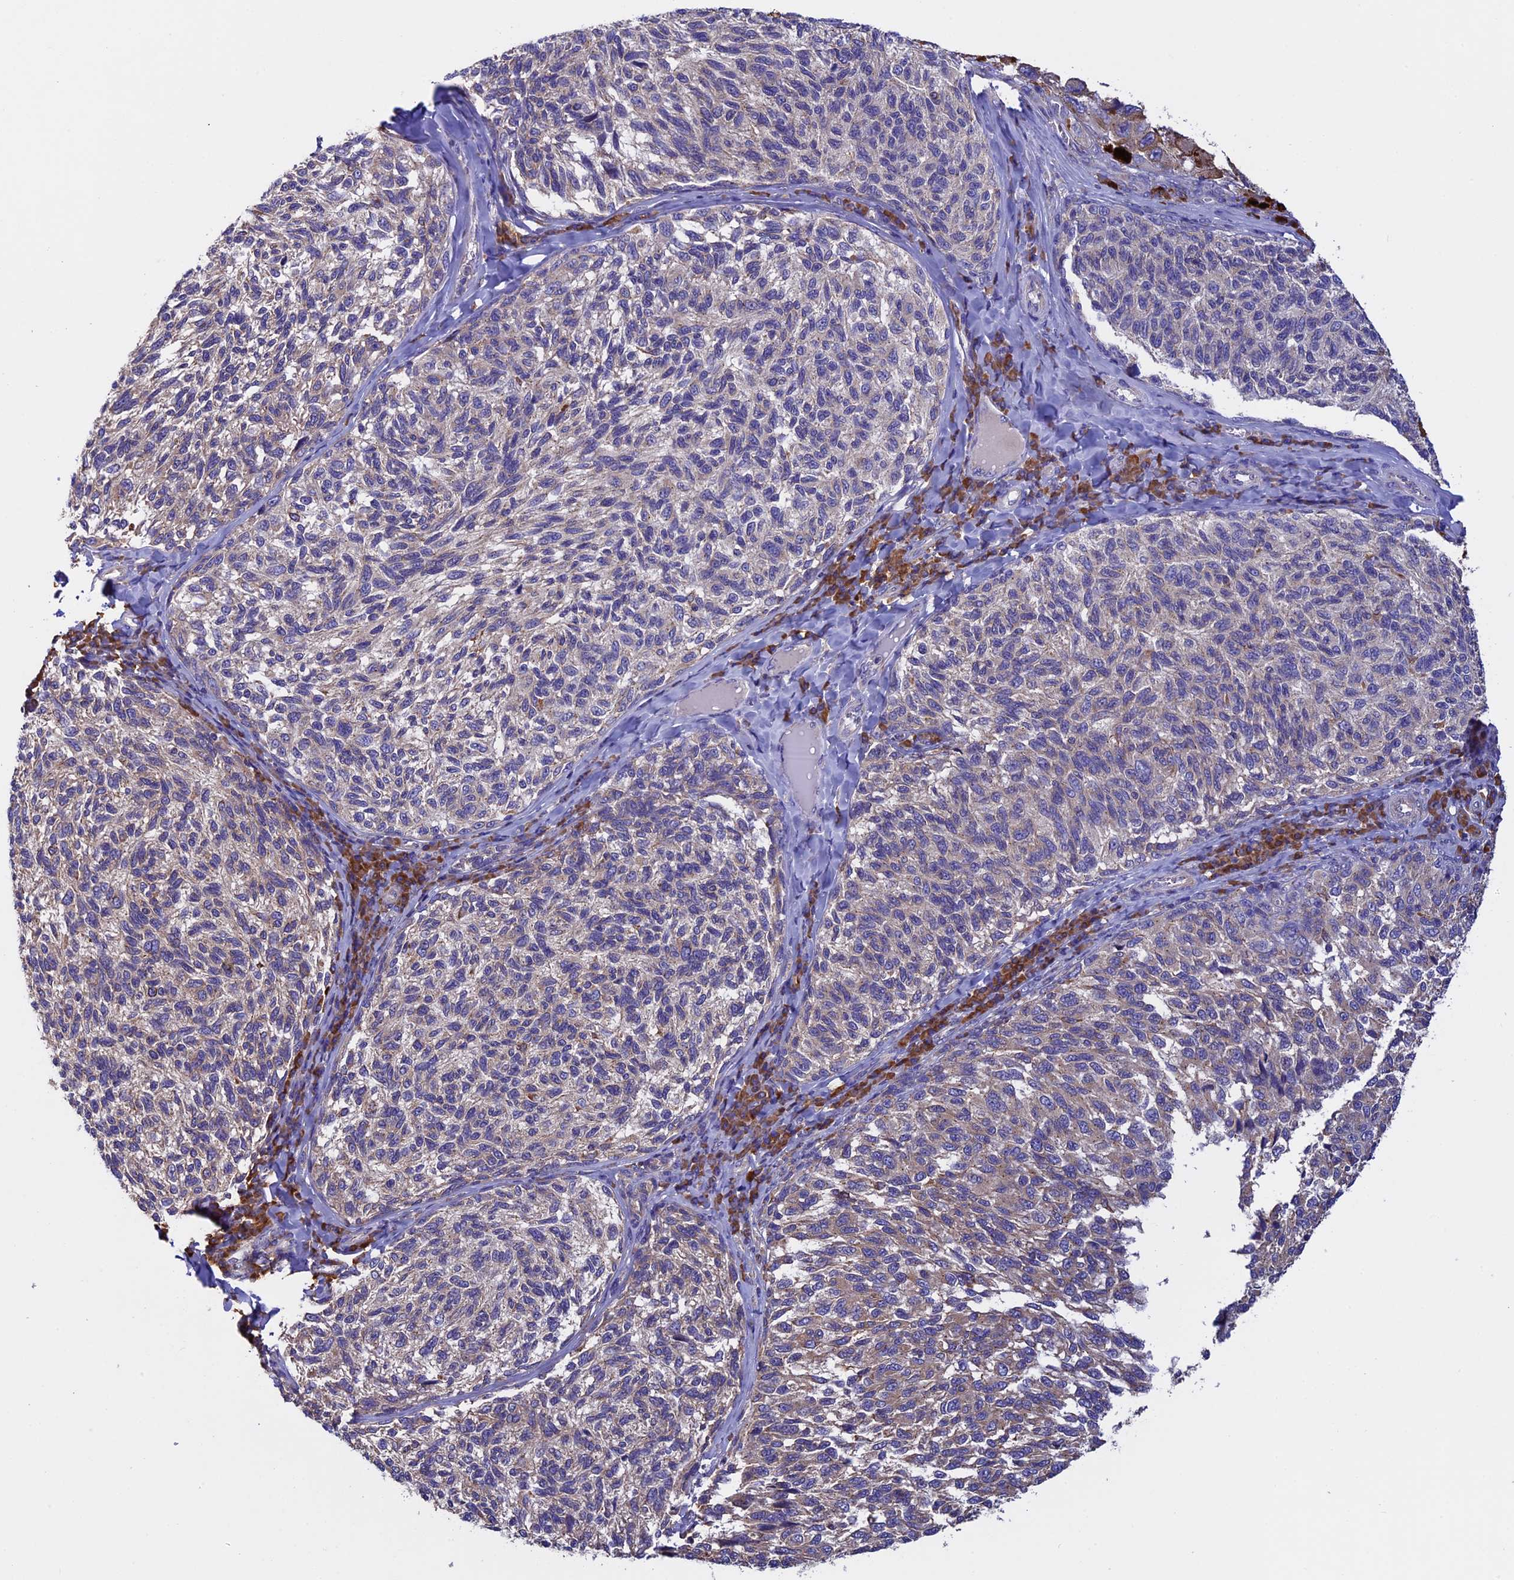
{"staining": {"intensity": "negative", "quantity": "none", "location": "none"}, "tissue": "melanoma", "cell_type": "Tumor cells", "image_type": "cancer", "snomed": [{"axis": "morphology", "description": "Malignant melanoma, NOS"}, {"axis": "topography", "description": "Skin"}], "caption": "IHC histopathology image of neoplastic tissue: human malignant melanoma stained with DAB demonstrates no significant protein expression in tumor cells.", "gene": "BTBD3", "patient": {"sex": "female", "age": 73}}